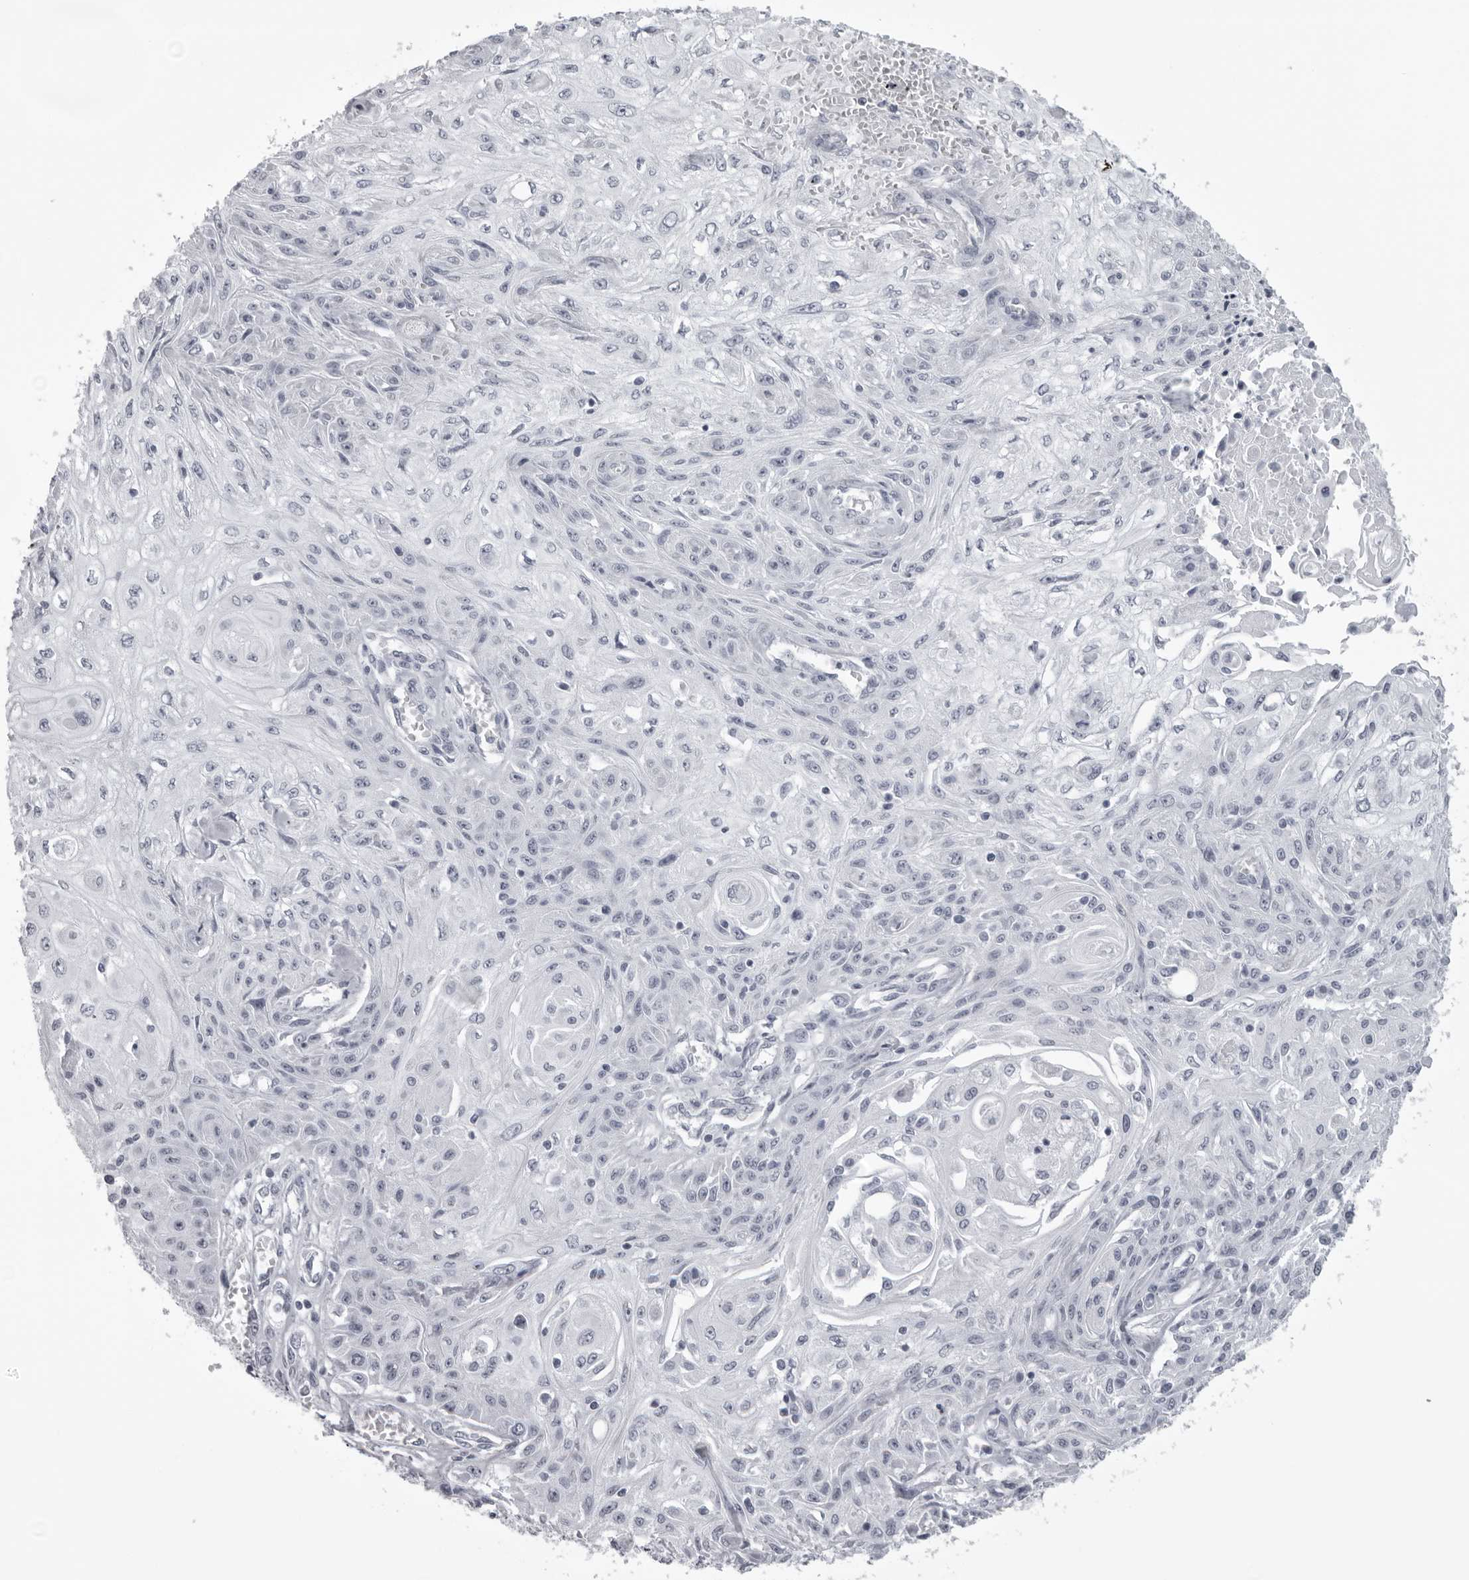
{"staining": {"intensity": "negative", "quantity": "none", "location": "none"}, "tissue": "skin cancer", "cell_type": "Tumor cells", "image_type": "cancer", "snomed": [{"axis": "morphology", "description": "Squamous cell carcinoma, NOS"}, {"axis": "morphology", "description": "Squamous cell carcinoma, metastatic, NOS"}, {"axis": "topography", "description": "Skin"}, {"axis": "topography", "description": "Lymph node"}], "caption": "An immunohistochemistry photomicrograph of skin cancer (squamous cell carcinoma) is shown. There is no staining in tumor cells of skin cancer (squamous cell carcinoma).", "gene": "UROD", "patient": {"sex": "male", "age": 75}}